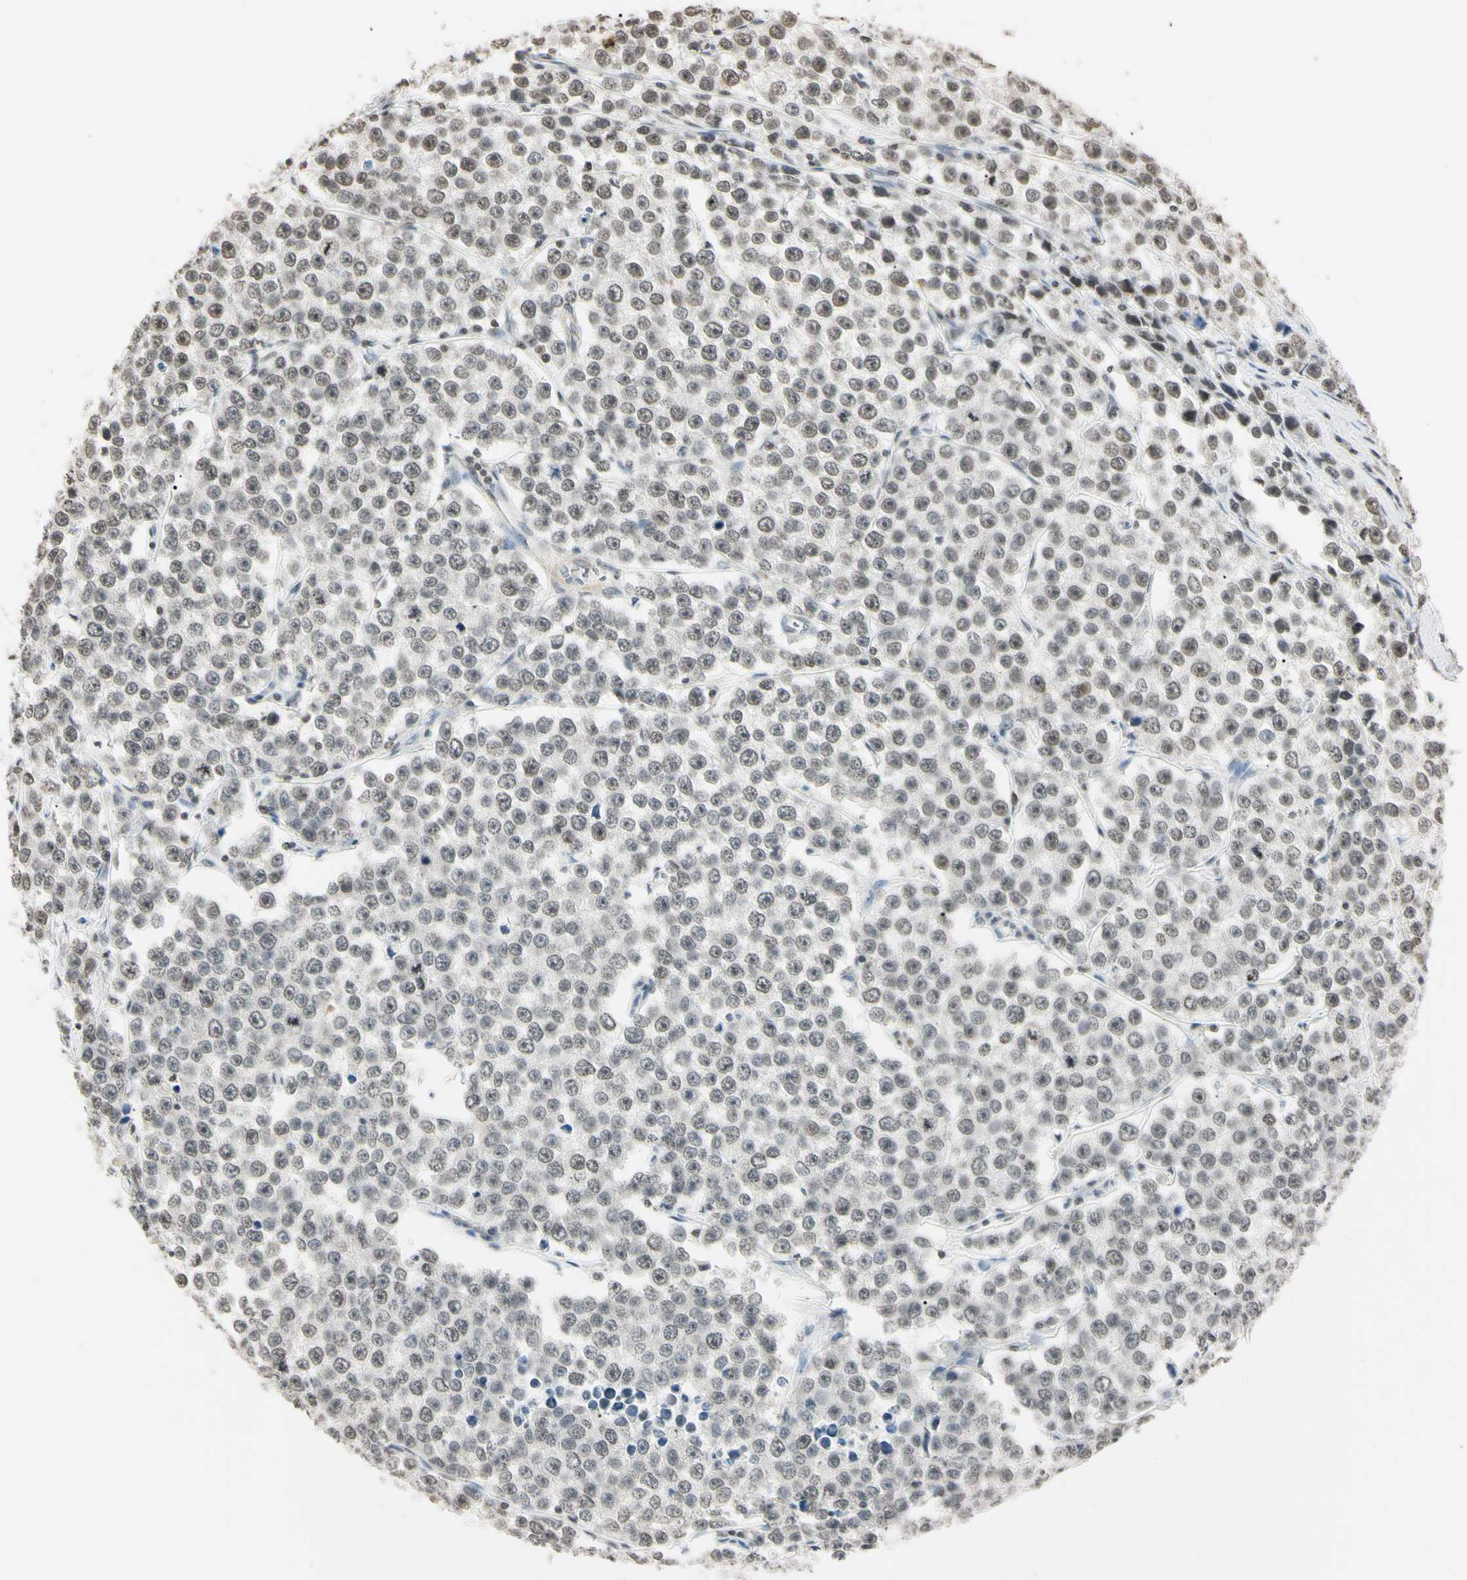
{"staining": {"intensity": "weak", "quantity": ">75%", "location": "nuclear"}, "tissue": "testis cancer", "cell_type": "Tumor cells", "image_type": "cancer", "snomed": [{"axis": "morphology", "description": "Seminoma, NOS"}, {"axis": "morphology", "description": "Carcinoma, Embryonal, NOS"}, {"axis": "topography", "description": "Testis"}], "caption": "A micrograph of human testis cancer stained for a protein shows weak nuclear brown staining in tumor cells.", "gene": "CDC45", "patient": {"sex": "male", "age": 52}}